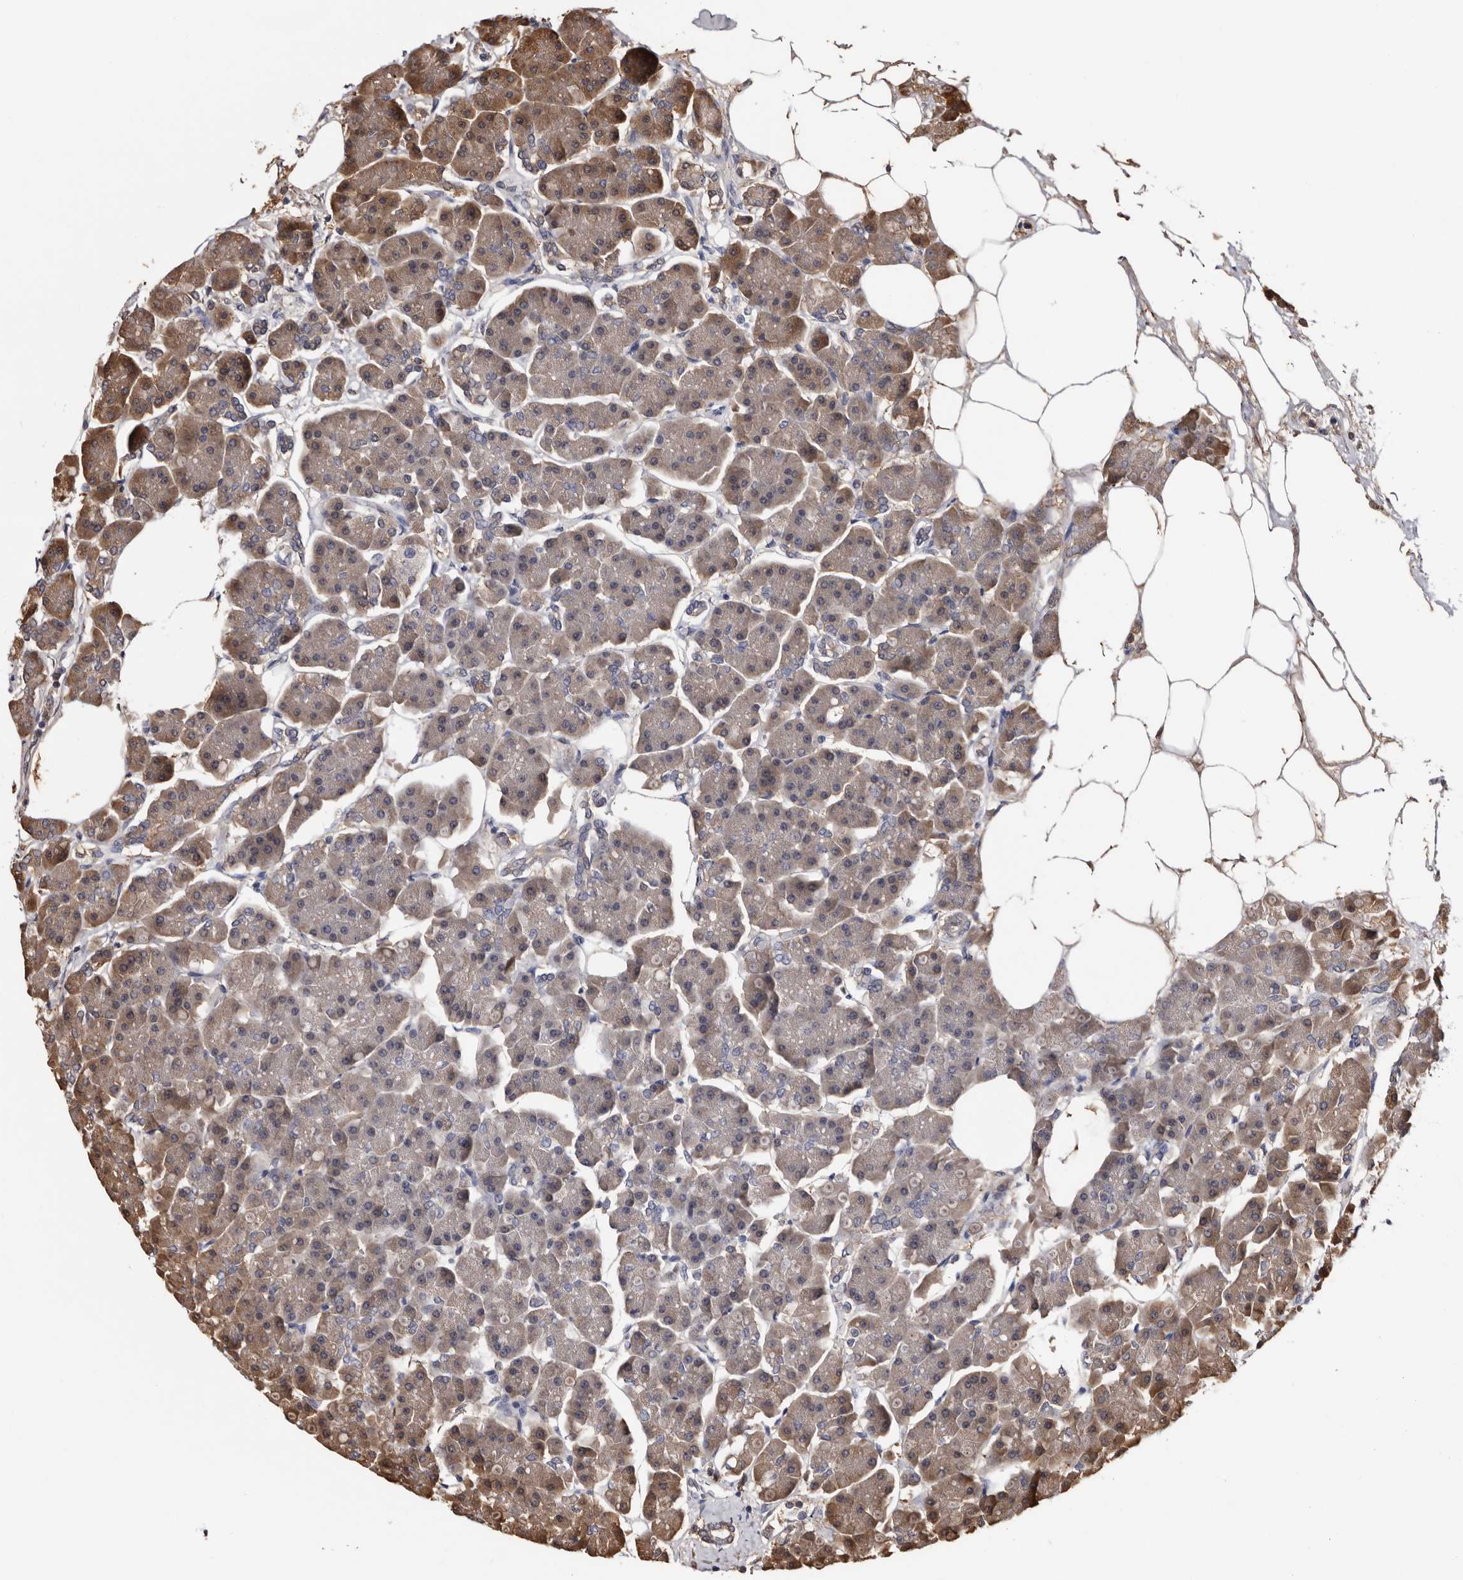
{"staining": {"intensity": "moderate", "quantity": "25%-75%", "location": "cytoplasmic/membranous,nuclear"}, "tissue": "pancreas", "cell_type": "Exocrine glandular cells", "image_type": "normal", "snomed": [{"axis": "morphology", "description": "Normal tissue, NOS"}, {"axis": "topography", "description": "Pancreas"}], "caption": "Immunohistochemistry of normal human pancreas shows medium levels of moderate cytoplasmic/membranous,nuclear expression in about 25%-75% of exocrine glandular cells.", "gene": "DNPH1", "patient": {"sex": "female", "age": 70}}